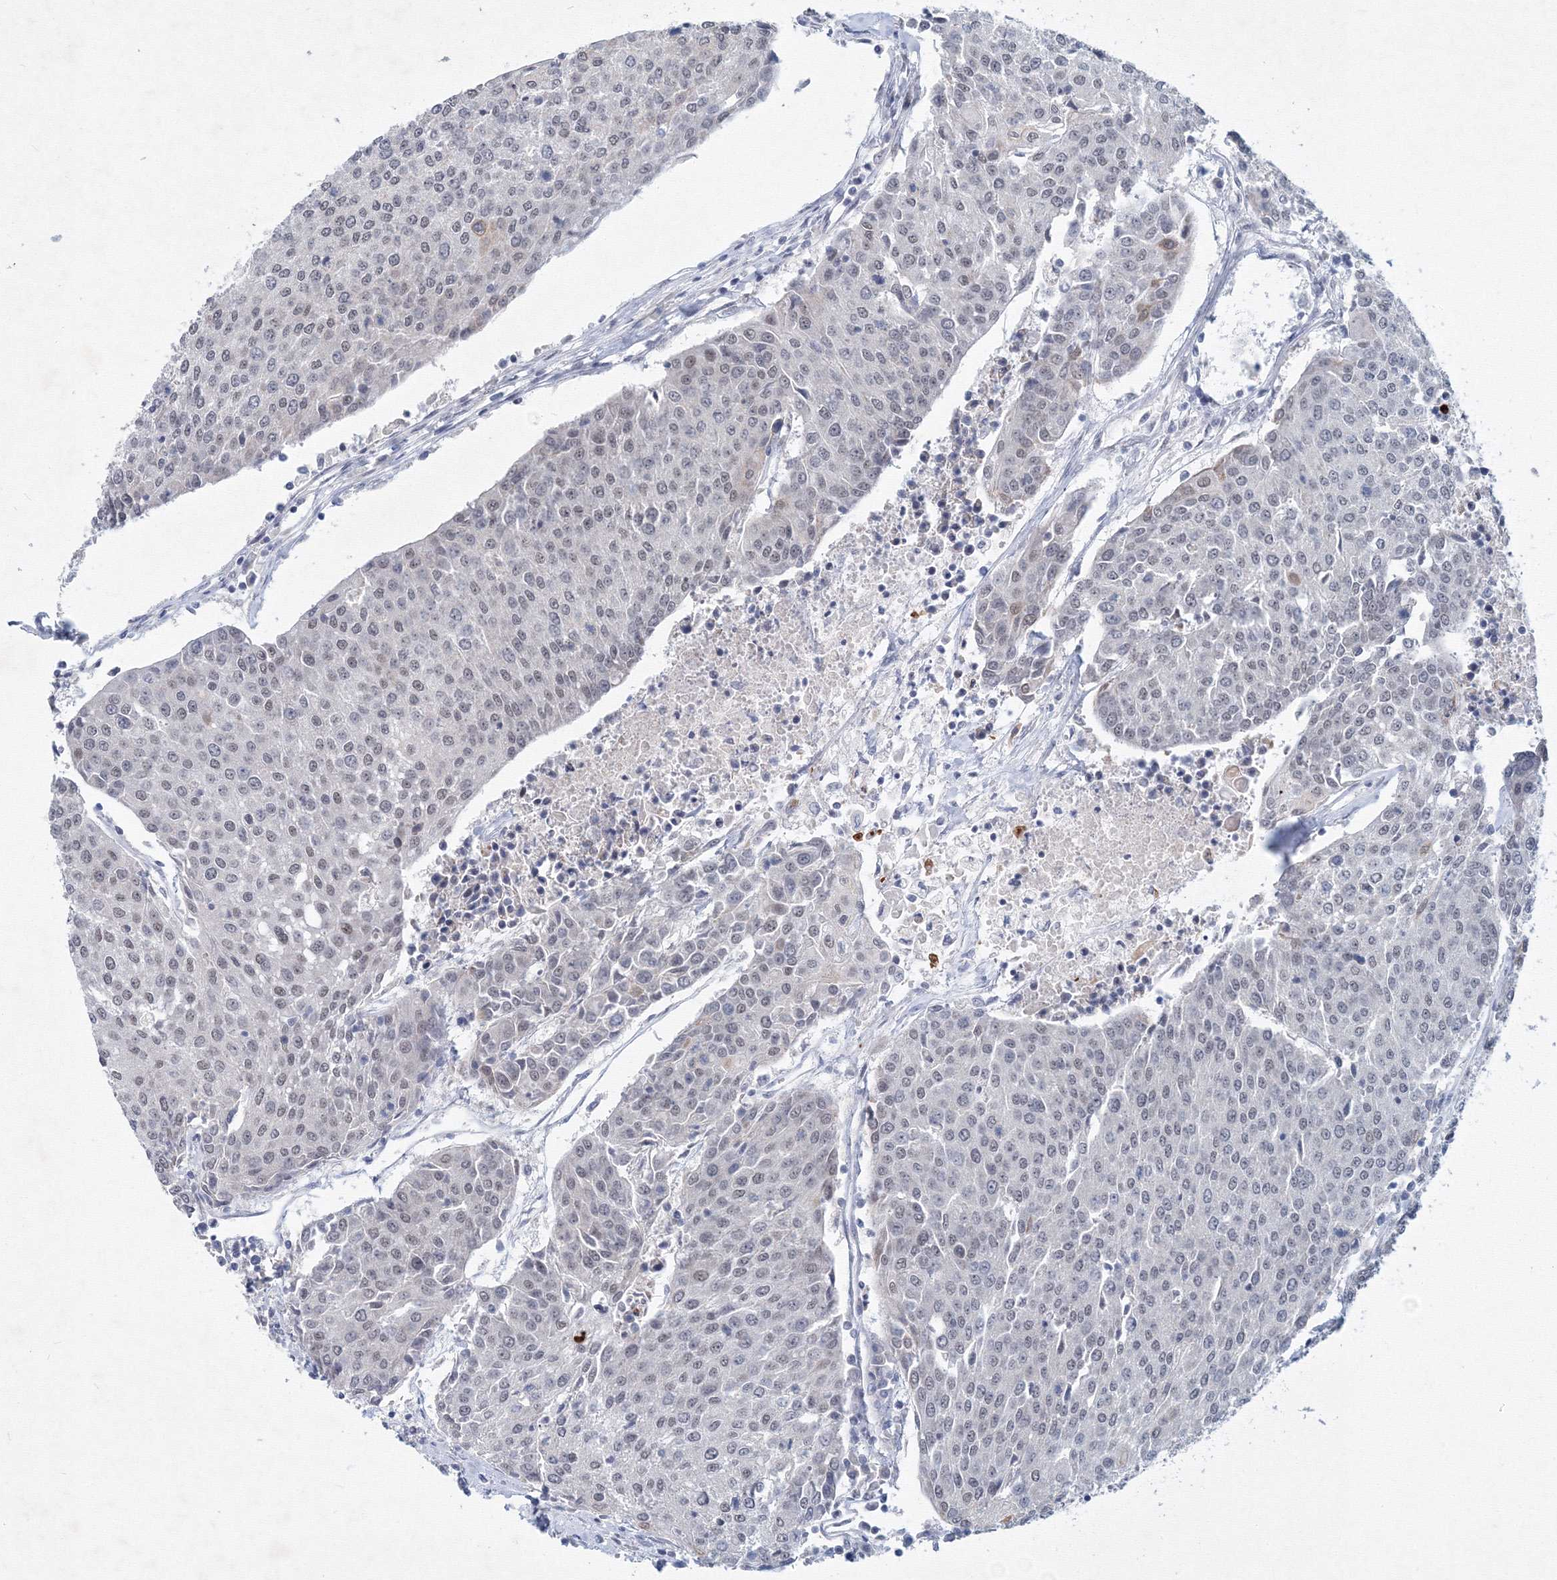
{"staining": {"intensity": "negative", "quantity": "none", "location": "none"}, "tissue": "urothelial cancer", "cell_type": "Tumor cells", "image_type": "cancer", "snomed": [{"axis": "morphology", "description": "Urothelial carcinoma, High grade"}, {"axis": "topography", "description": "Urinary bladder"}], "caption": "High power microscopy image of an immunohistochemistry (IHC) histopathology image of high-grade urothelial carcinoma, revealing no significant staining in tumor cells.", "gene": "SF3B6", "patient": {"sex": "female", "age": 85}}